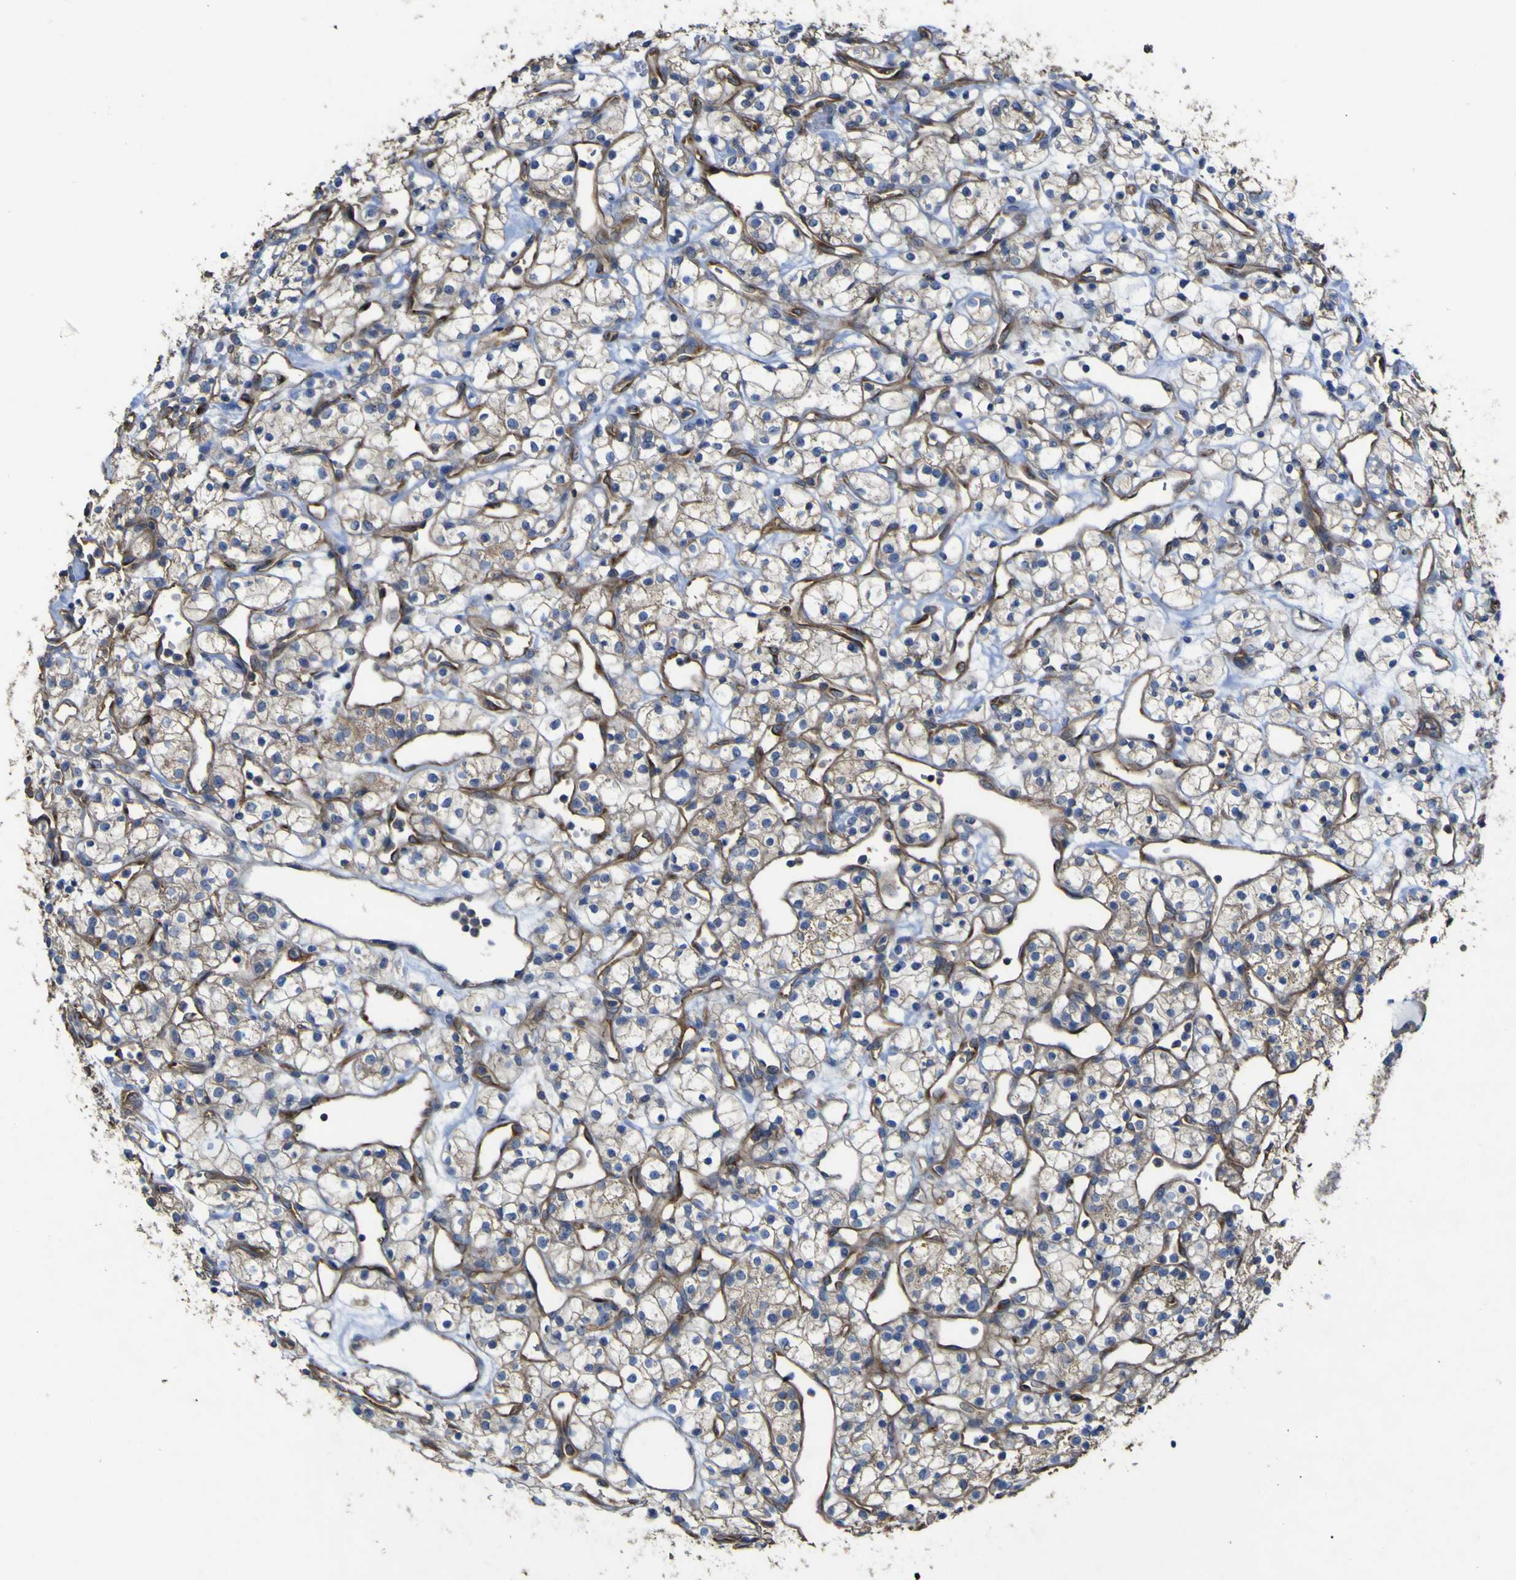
{"staining": {"intensity": "weak", "quantity": "25%-75%", "location": "cytoplasmic/membranous"}, "tissue": "renal cancer", "cell_type": "Tumor cells", "image_type": "cancer", "snomed": [{"axis": "morphology", "description": "Adenocarcinoma, NOS"}, {"axis": "topography", "description": "Kidney"}], "caption": "Protein expression analysis of renal cancer shows weak cytoplasmic/membranous staining in approximately 25%-75% of tumor cells. The protein is stained brown, and the nuclei are stained in blue (DAB (3,3'-diaminobenzidine) IHC with brightfield microscopy, high magnification).", "gene": "TNFSF15", "patient": {"sex": "female", "age": 60}}